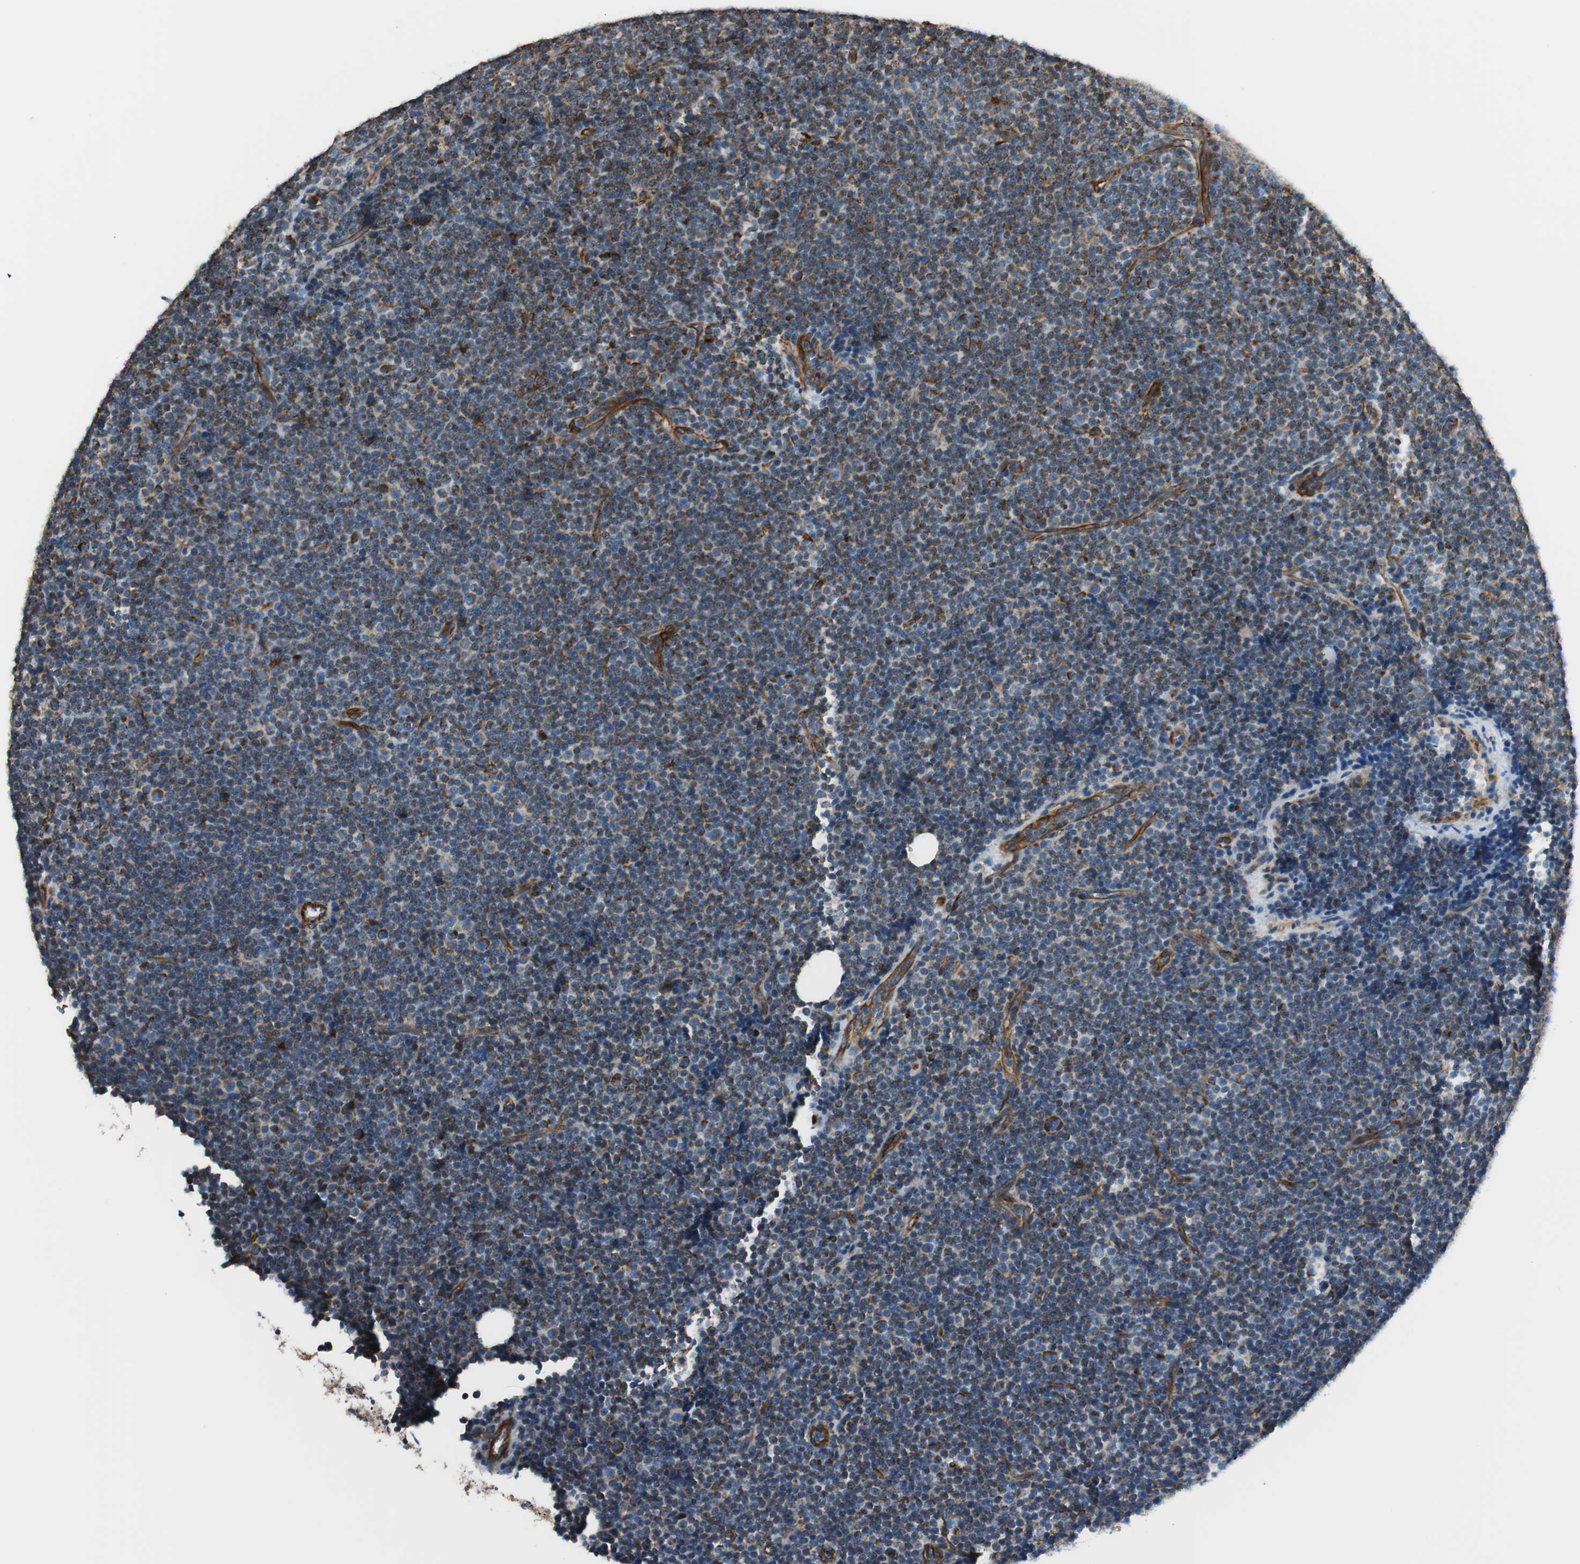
{"staining": {"intensity": "moderate", "quantity": "25%-75%", "location": "cytoplasmic/membranous"}, "tissue": "lymphoma", "cell_type": "Tumor cells", "image_type": "cancer", "snomed": [{"axis": "morphology", "description": "Malignant lymphoma, non-Hodgkin's type, Low grade"}, {"axis": "topography", "description": "Lymph node"}], "caption": "Immunohistochemistry (IHC) (DAB (3,3'-diaminobenzidine)) staining of lymphoma reveals moderate cytoplasmic/membranous protein expression in about 25%-75% of tumor cells.", "gene": "SRCIN1", "patient": {"sex": "female", "age": 67}}